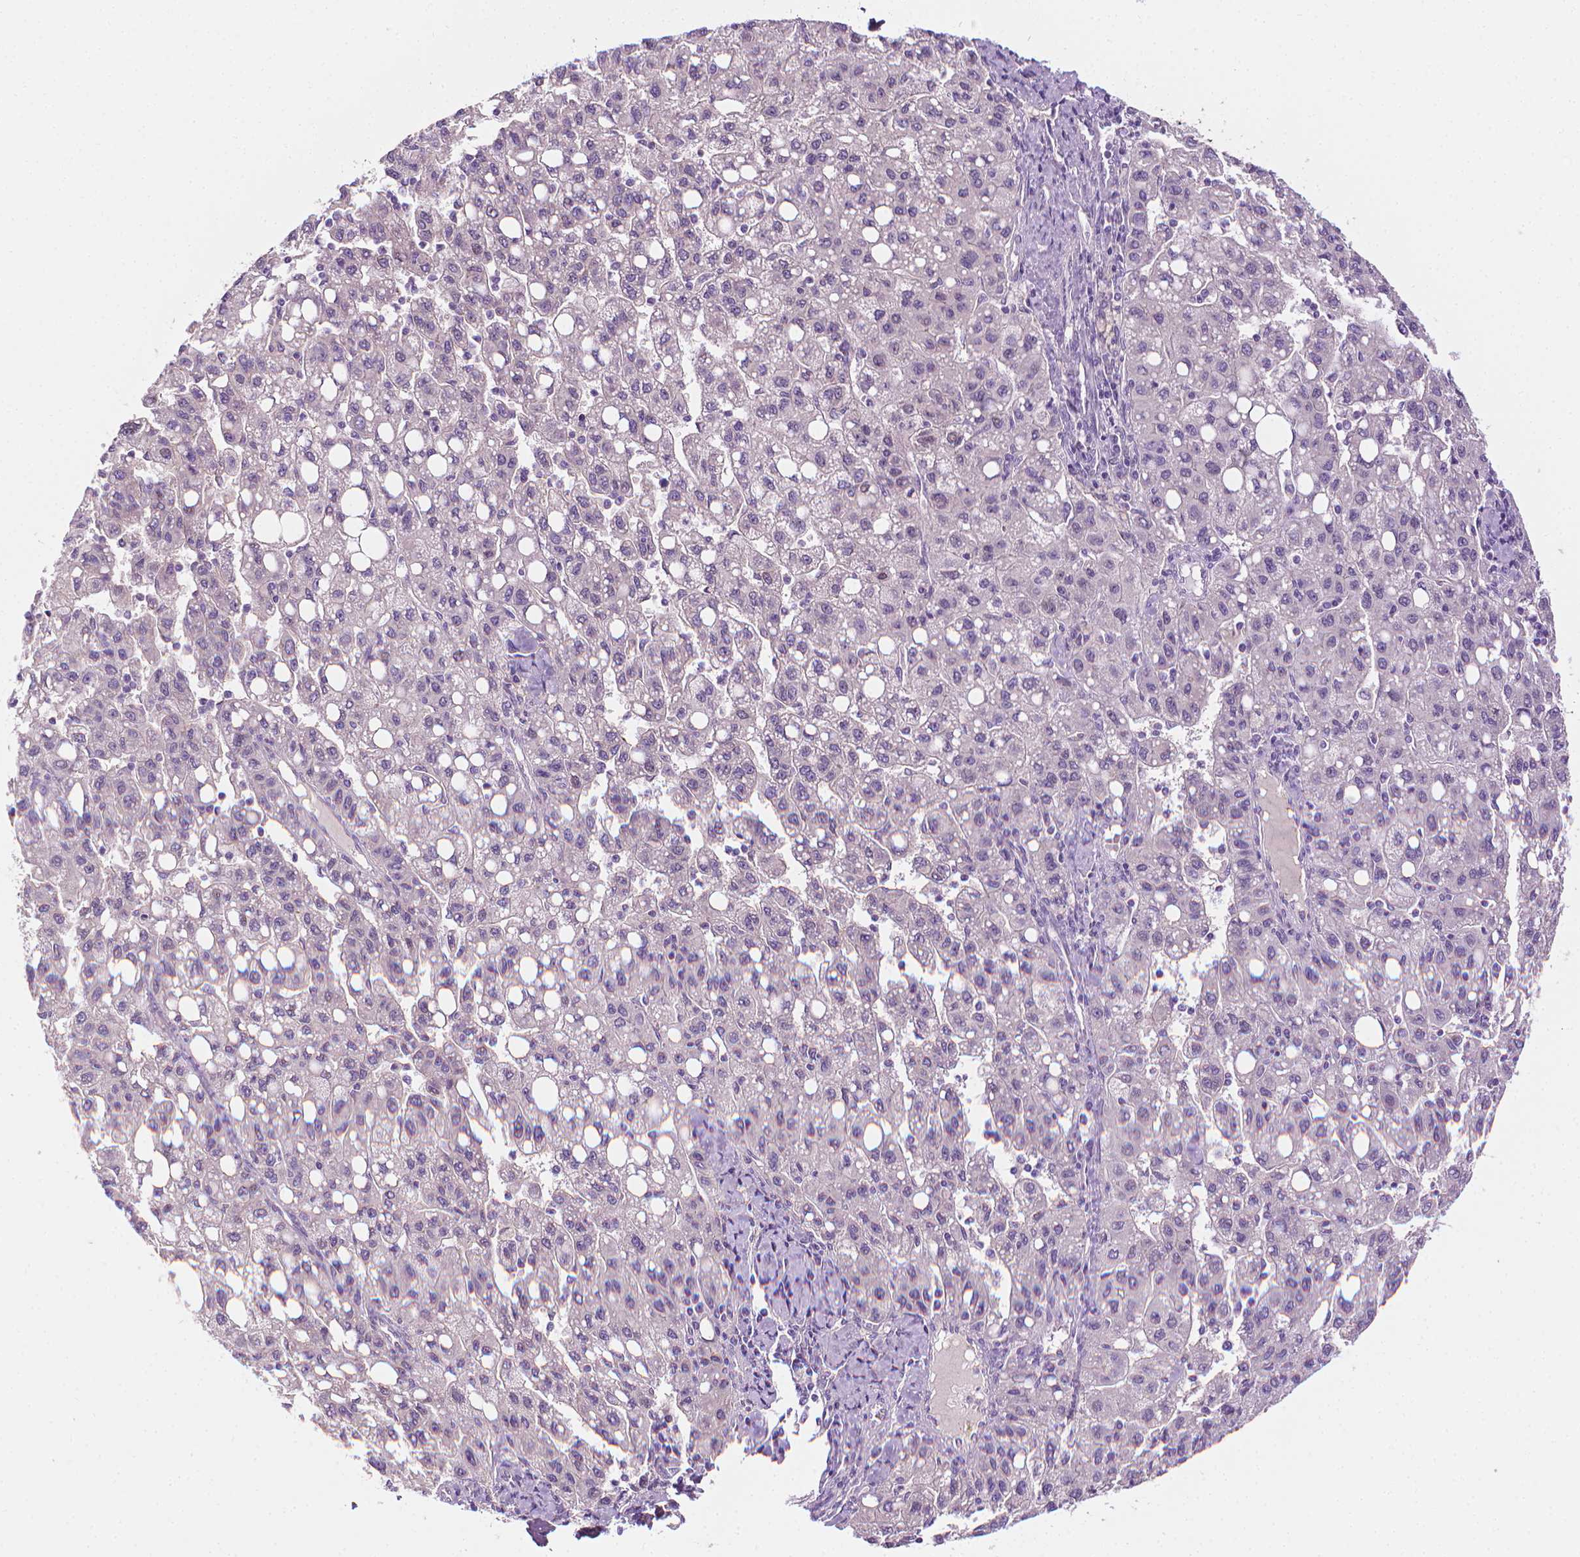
{"staining": {"intensity": "negative", "quantity": "none", "location": "none"}, "tissue": "liver cancer", "cell_type": "Tumor cells", "image_type": "cancer", "snomed": [{"axis": "morphology", "description": "Carcinoma, Hepatocellular, NOS"}, {"axis": "topography", "description": "Liver"}], "caption": "There is no significant positivity in tumor cells of liver hepatocellular carcinoma.", "gene": "MCOLN3", "patient": {"sex": "female", "age": 82}}